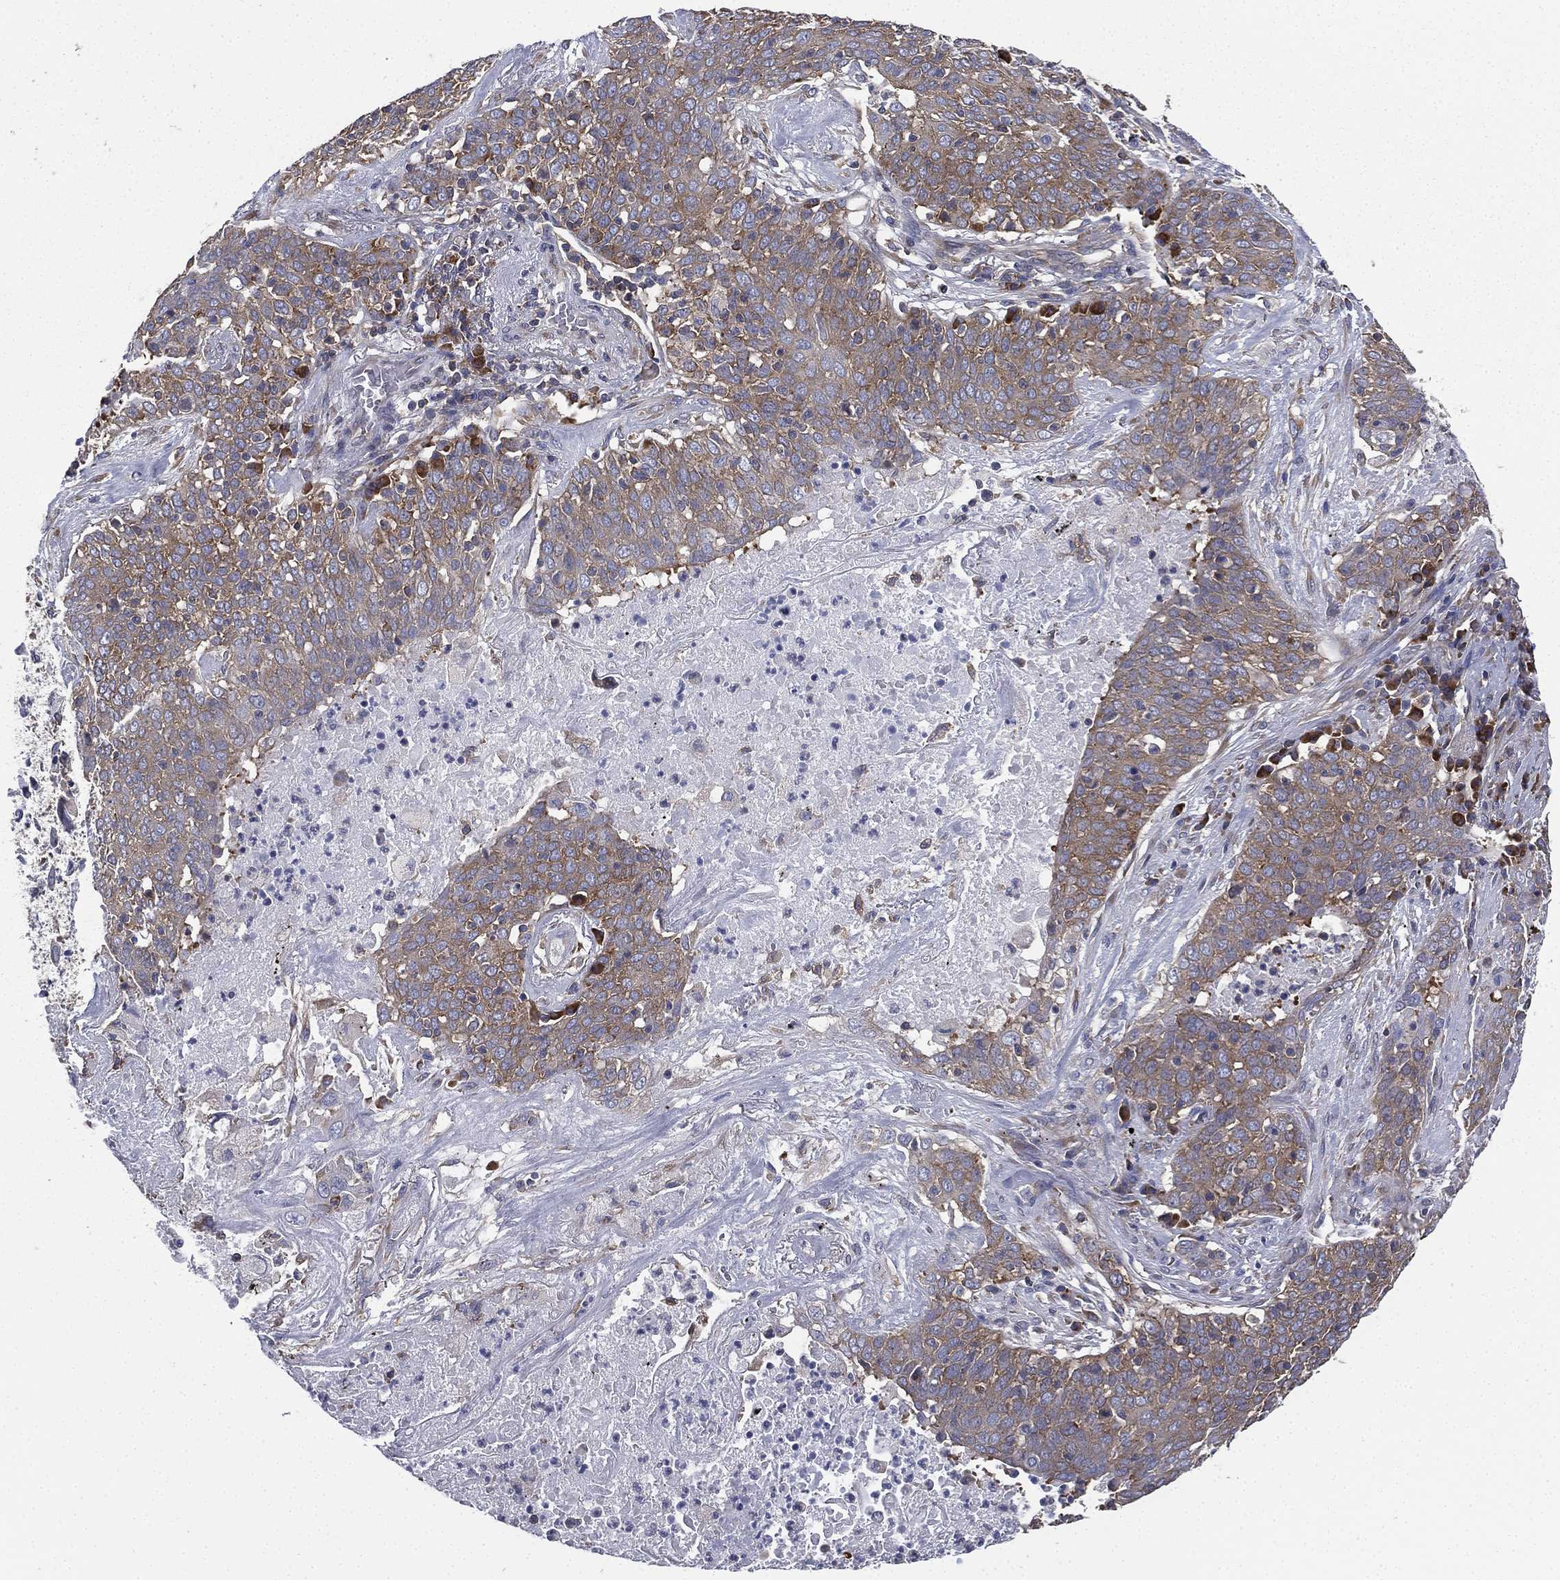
{"staining": {"intensity": "weak", "quantity": "25%-75%", "location": "cytoplasmic/membranous"}, "tissue": "lung cancer", "cell_type": "Tumor cells", "image_type": "cancer", "snomed": [{"axis": "morphology", "description": "Squamous cell carcinoma, NOS"}, {"axis": "topography", "description": "Lung"}], "caption": "The photomicrograph demonstrates a brown stain indicating the presence of a protein in the cytoplasmic/membranous of tumor cells in squamous cell carcinoma (lung). Immunohistochemistry stains the protein of interest in brown and the nuclei are stained blue.", "gene": "FARSA", "patient": {"sex": "male", "age": 82}}